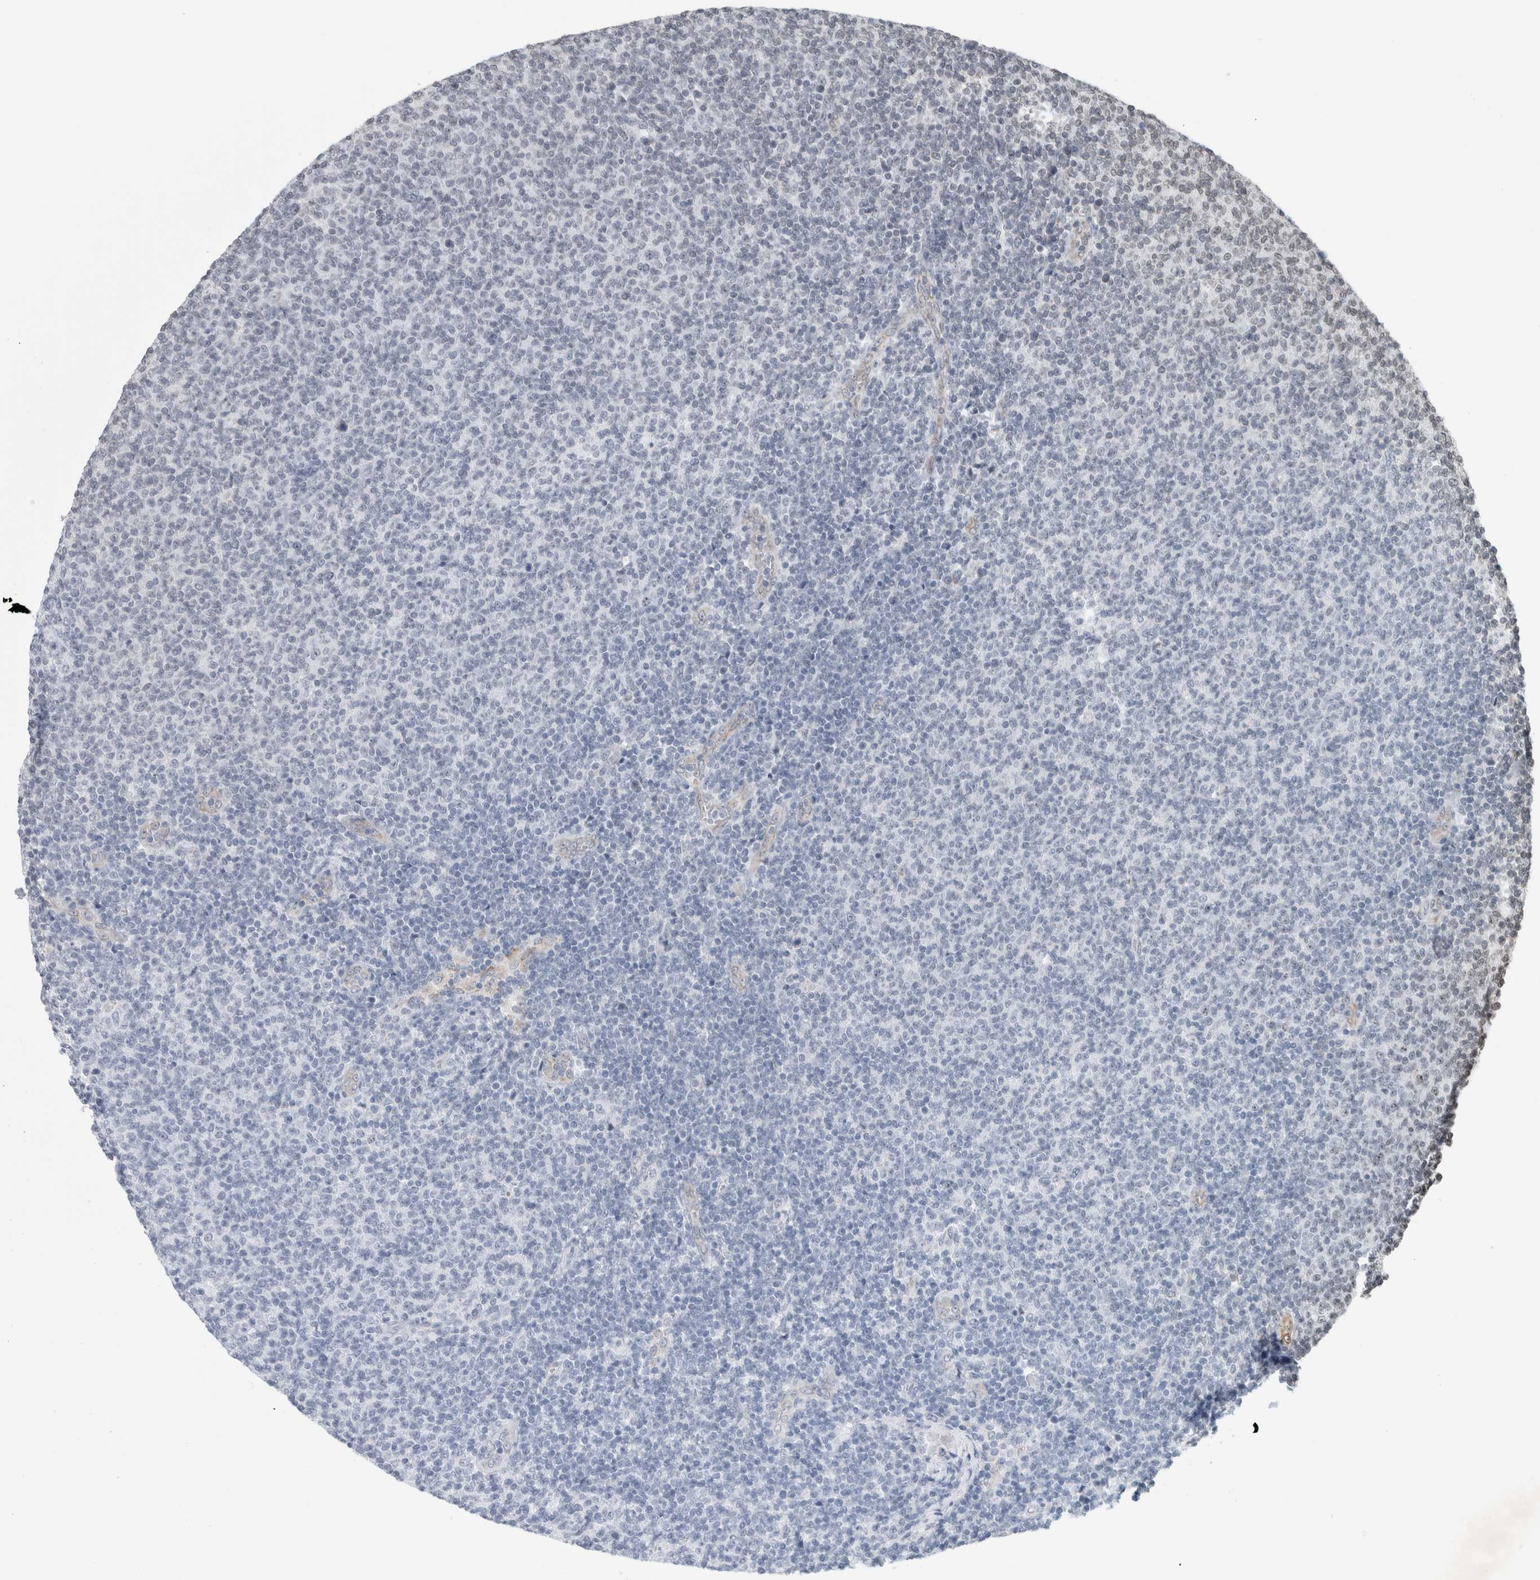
{"staining": {"intensity": "negative", "quantity": "none", "location": "none"}, "tissue": "lymphoma", "cell_type": "Tumor cells", "image_type": "cancer", "snomed": [{"axis": "morphology", "description": "Malignant lymphoma, non-Hodgkin's type, Low grade"}, {"axis": "topography", "description": "Lymph node"}], "caption": "Immunohistochemical staining of malignant lymphoma, non-Hodgkin's type (low-grade) demonstrates no significant positivity in tumor cells. (DAB (3,3'-diaminobenzidine) immunohistochemistry visualized using brightfield microscopy, high magnification).", "gene": "RBMX2", "patient": {"sex": "male", "age": 66}}